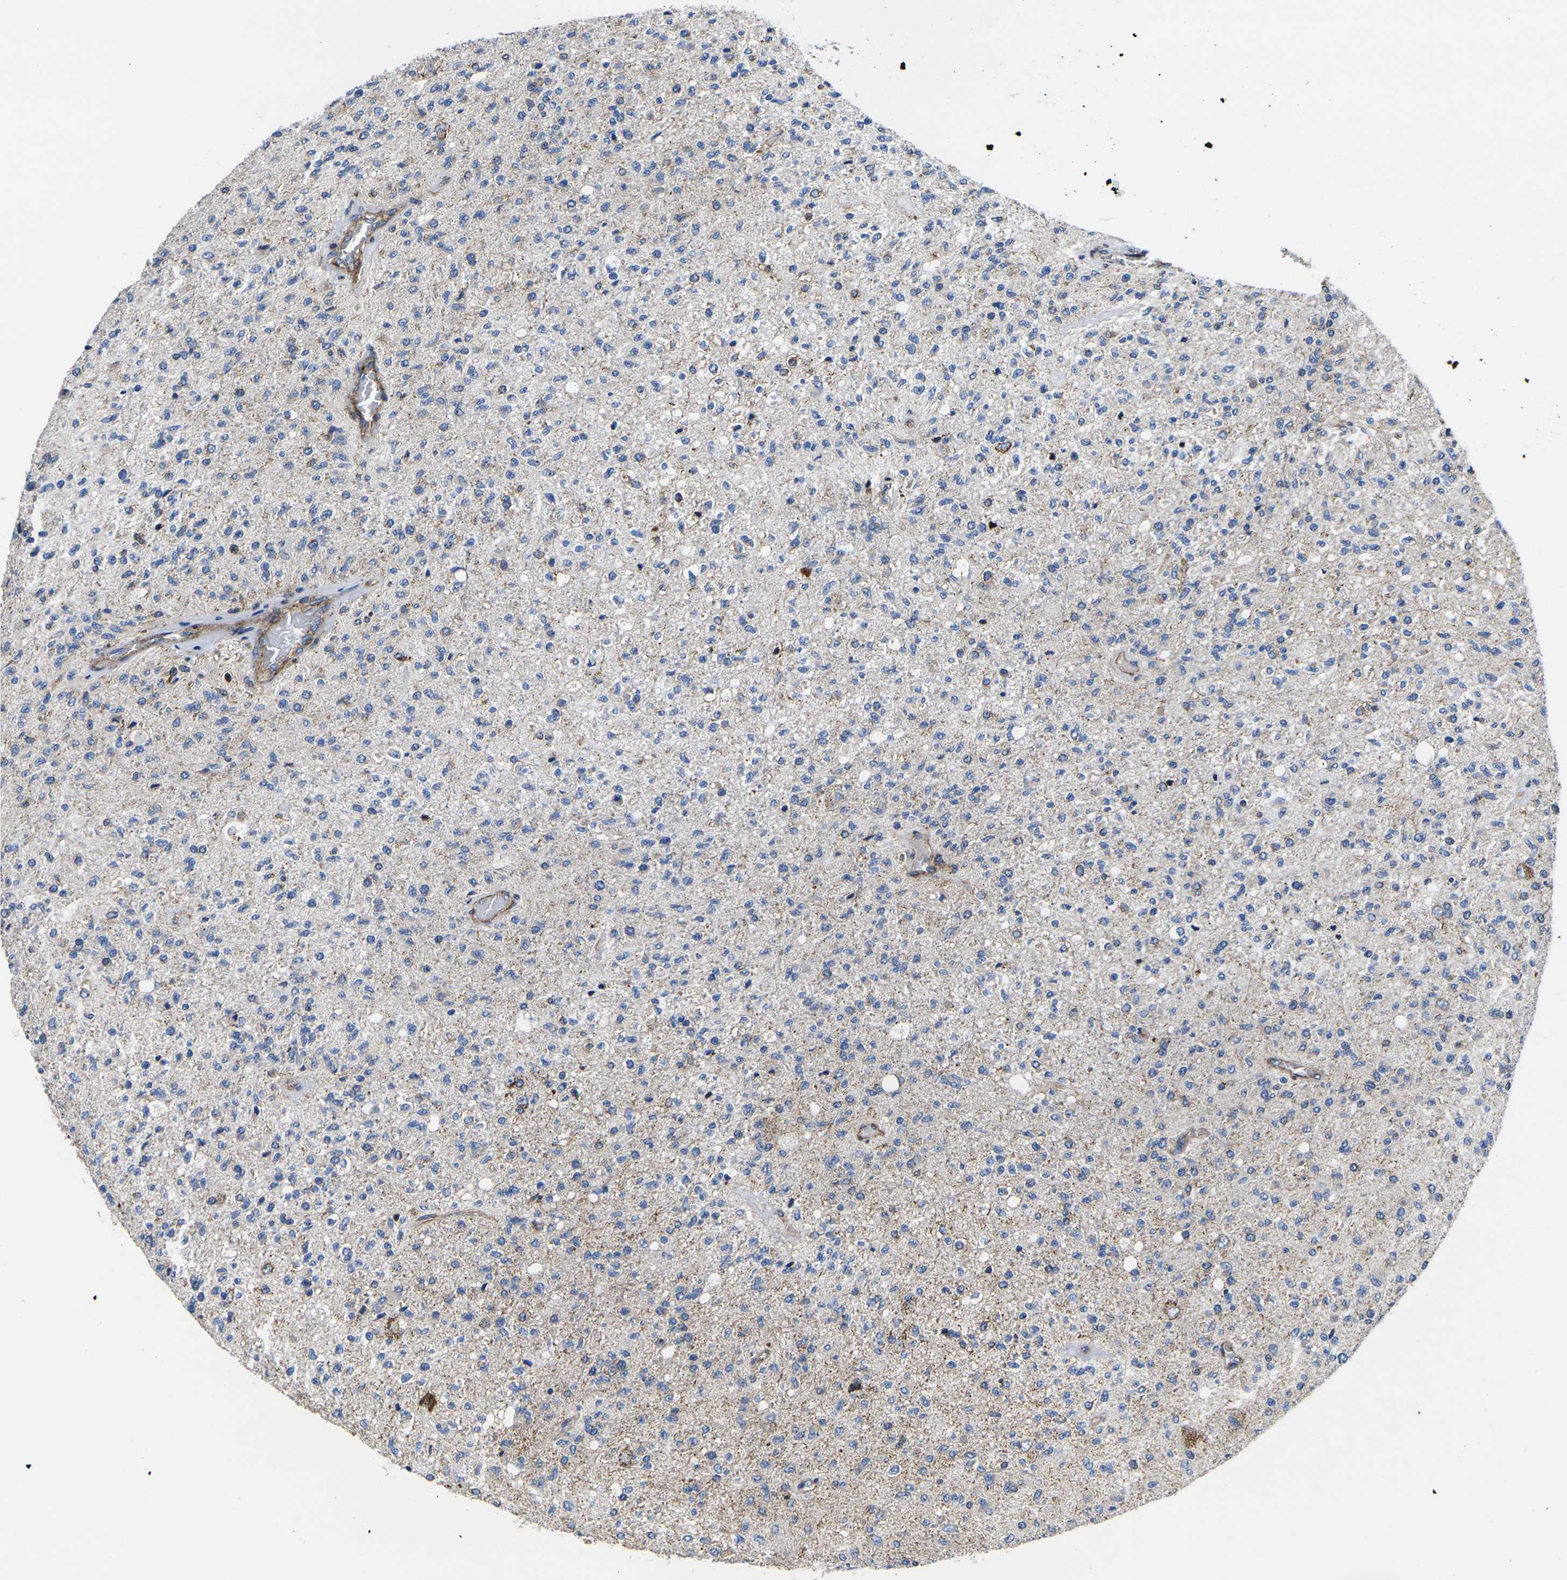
{"staining": {"intensity": "moderate", "quantity": "<25%", "location": "cytoplasmic/membranous"}, "tissue": "glioma", "cell_type": "Tumor cells", "image_type": "cancer", "snomed": [{"axis": "morphology", "description": "Normal tissue, NOS"}, {"axis": "morphology", "description": "Glioma, malignant, High grade"}, {"axis": "topography", "description": "Cerebral cortex"}], "caption": "Immunohistochemical staining of human glioma demonstrates low levels of moderate cytoplasmic/membranous positivity in approximately <25% of tumor cells.", "gene": "GPR4", "patient": {"sex": "male", "age": 77}}